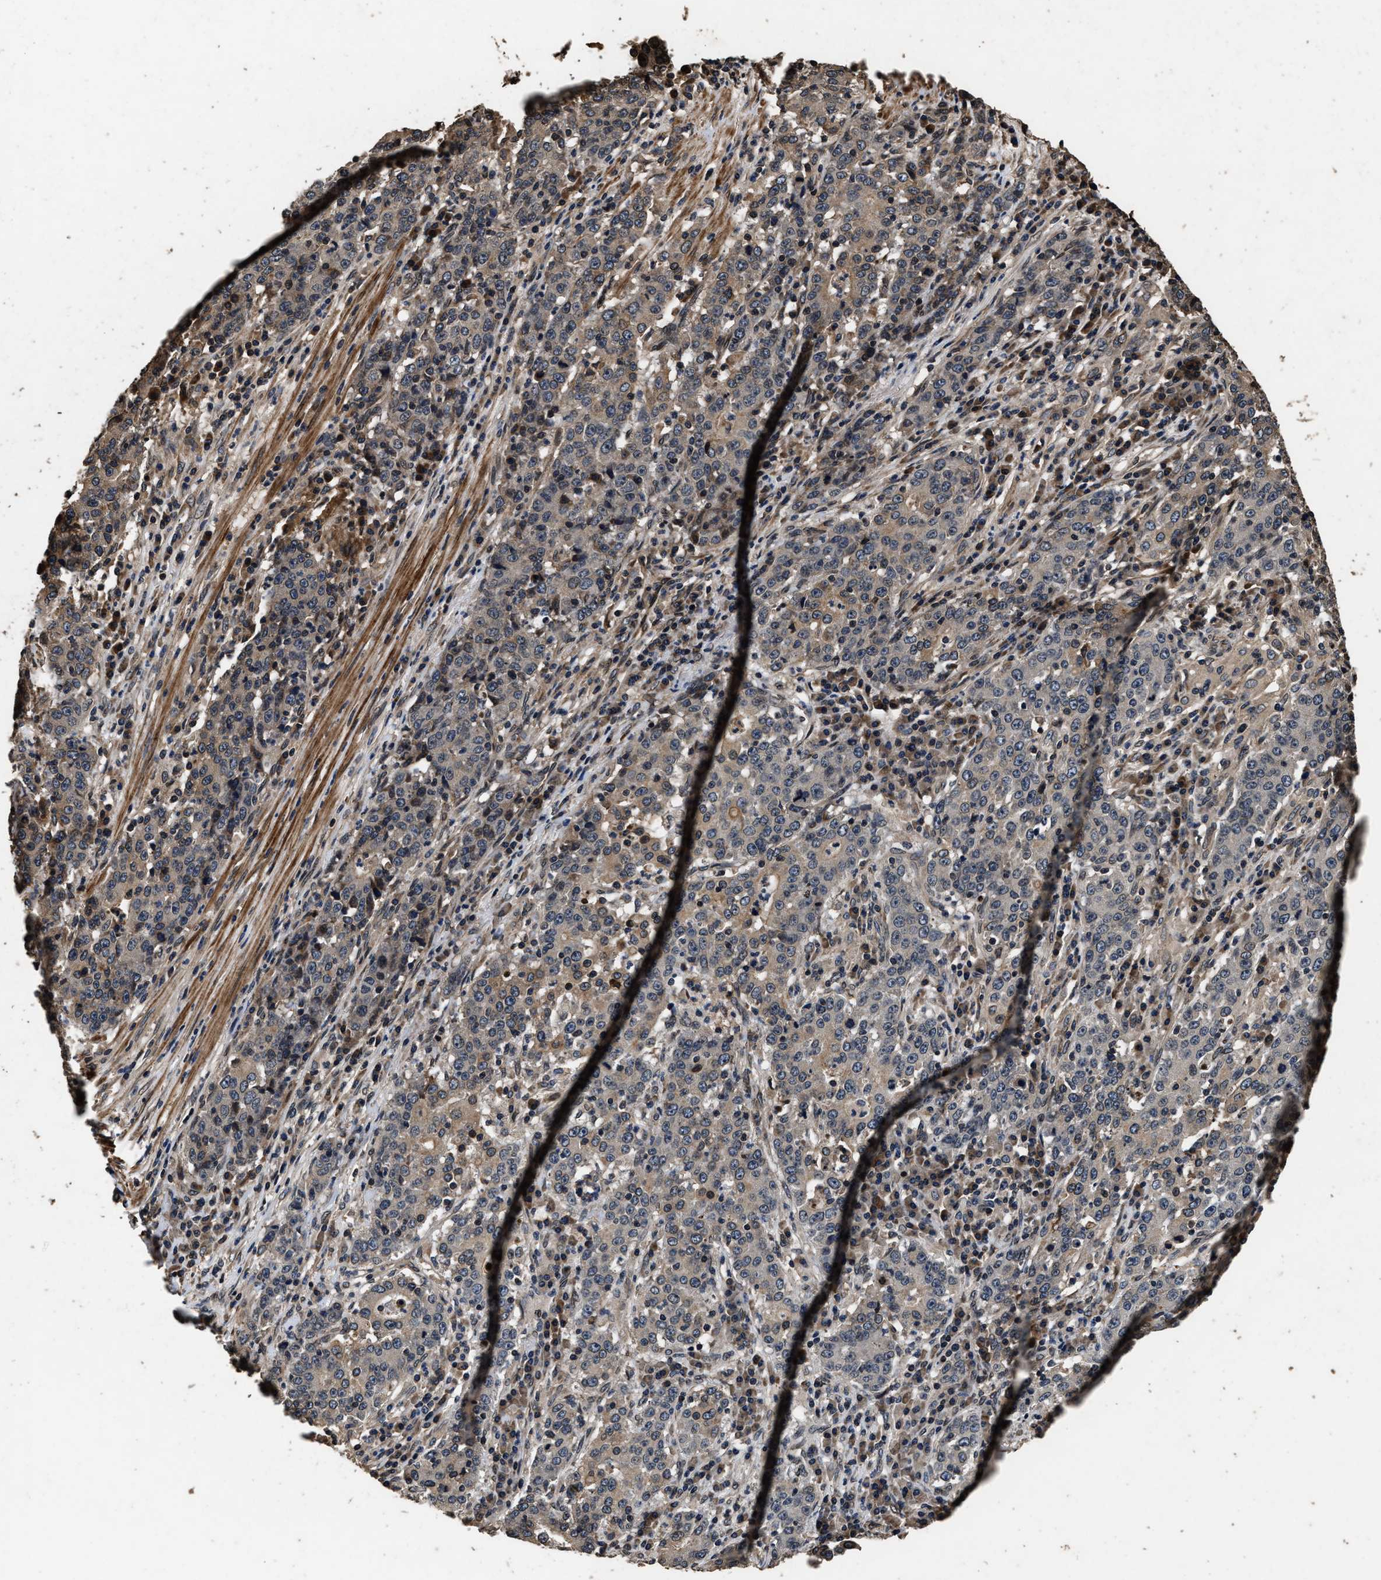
{"staining": {"intensity": "weak", "quantity": "25%-75%", "location": "cytoplasmic/membranous"}, "tissue": "stomach cancer", "cell_type": "Tumor cells", "image_type": "cancer", "snomed": [{"axis": "morphology", "description": "Adenocarcinoma, NOS"}, {"axis": "topography", "description": "Stomach"}], "caption": "This is a micrograph of immunohistochemistry (IHC) staining of stomach adenocarcinoma, which shows weak positivity in the cytoplasmic/membranous of tumor cells.", "gene": "ACCS", "patient": {"sex": "male", "age": 59}}